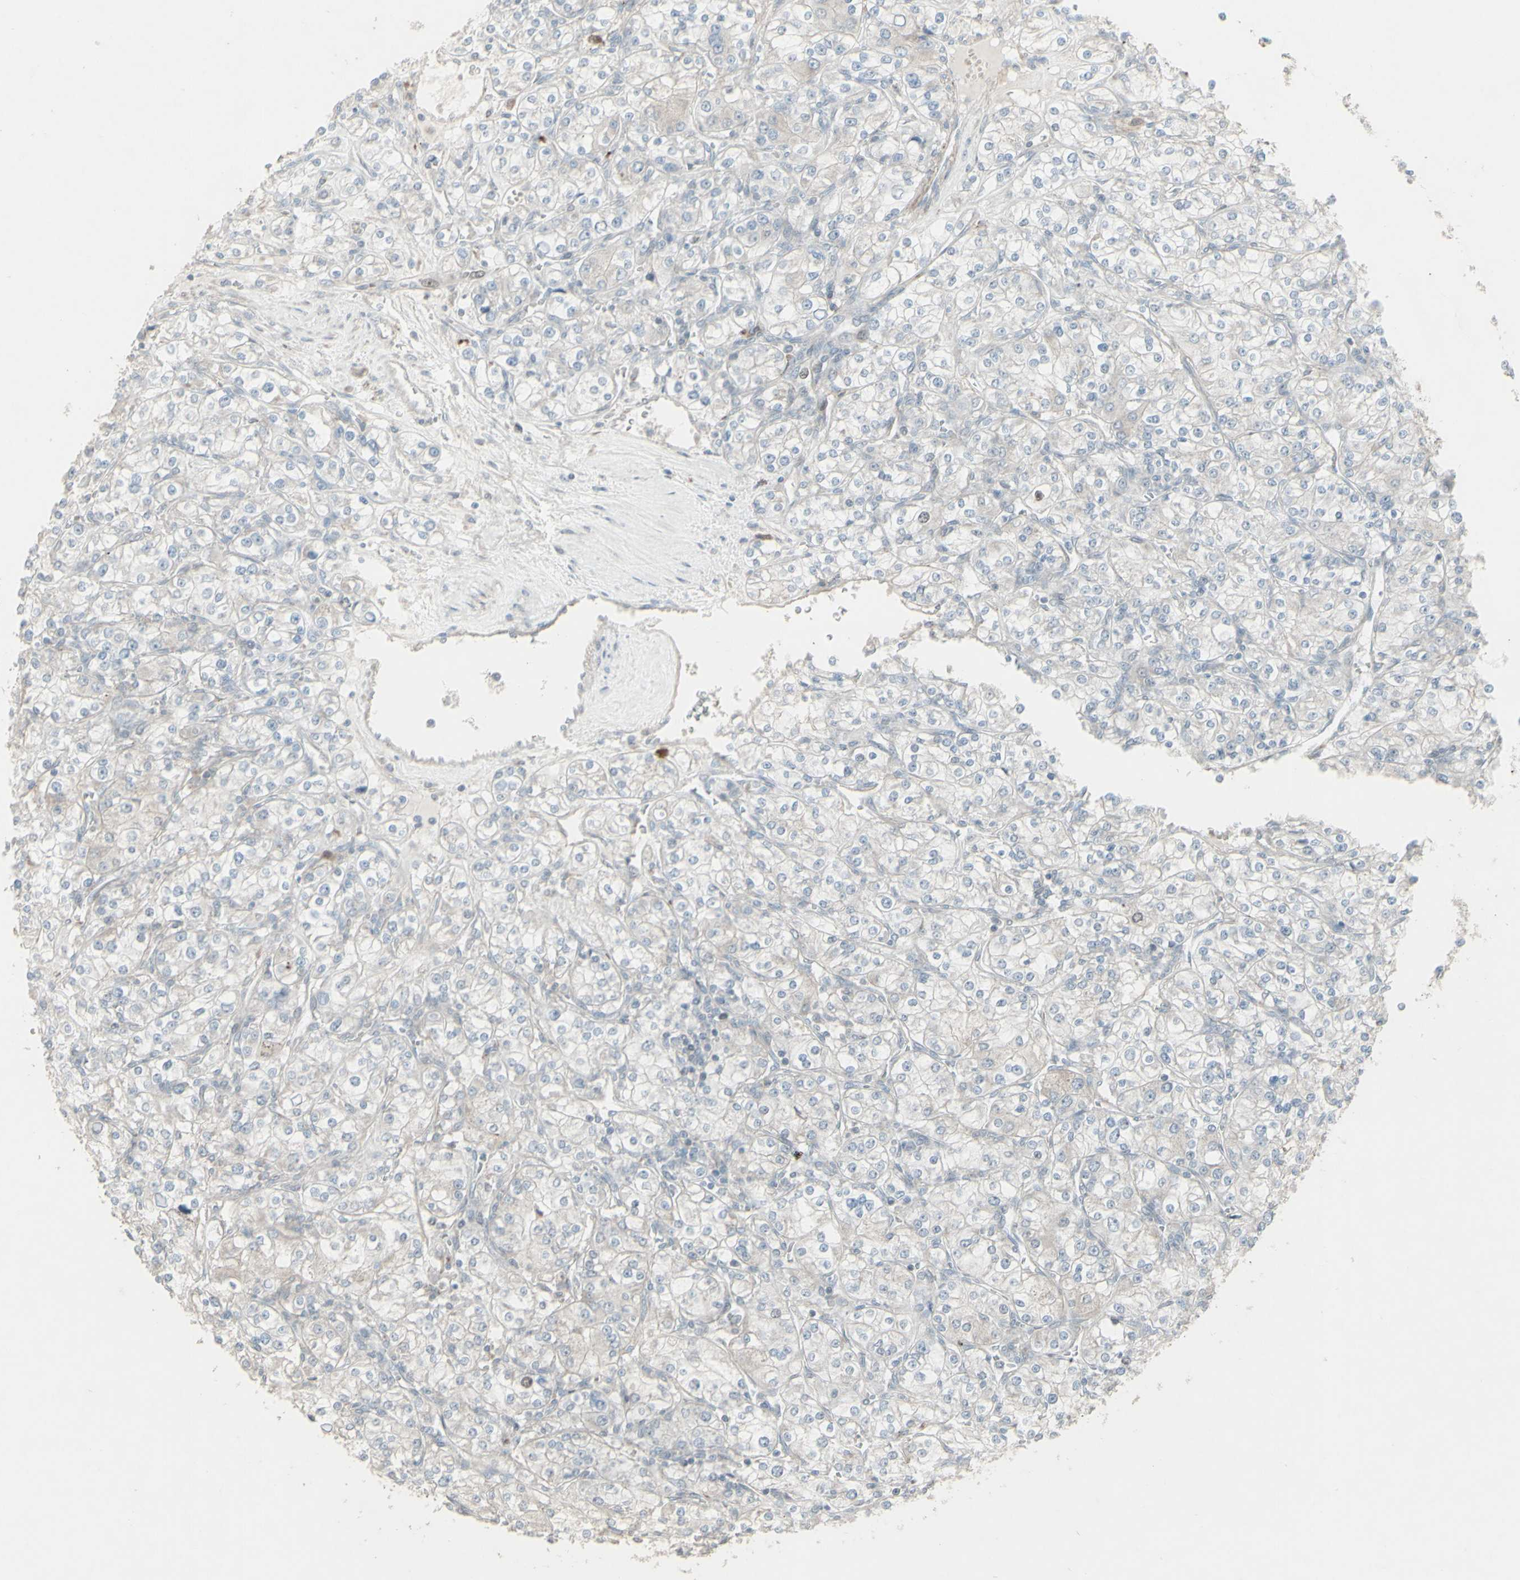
{"staining": {"intensity": "negative", "quantity": "none", "location": "none"}, "tissue": "renal cancer", "cell_type": "Tumor cells", "image_type": "cancer", "snomed": [{"axis": "morphology", "description": "Adenocarcinoma, NOS"}, {"axis": "topography", "description": "Kidney"}], "caption": "Immunohistochemistry micrograph of human renal cancer stained for a protein (brown), which demonstrates no expression in tumor cells. (DAB IHC visualized using brightfield microscopy, high magnification).", "gene": "GMNN", "patient": {"sex": "male", "age": 77}}